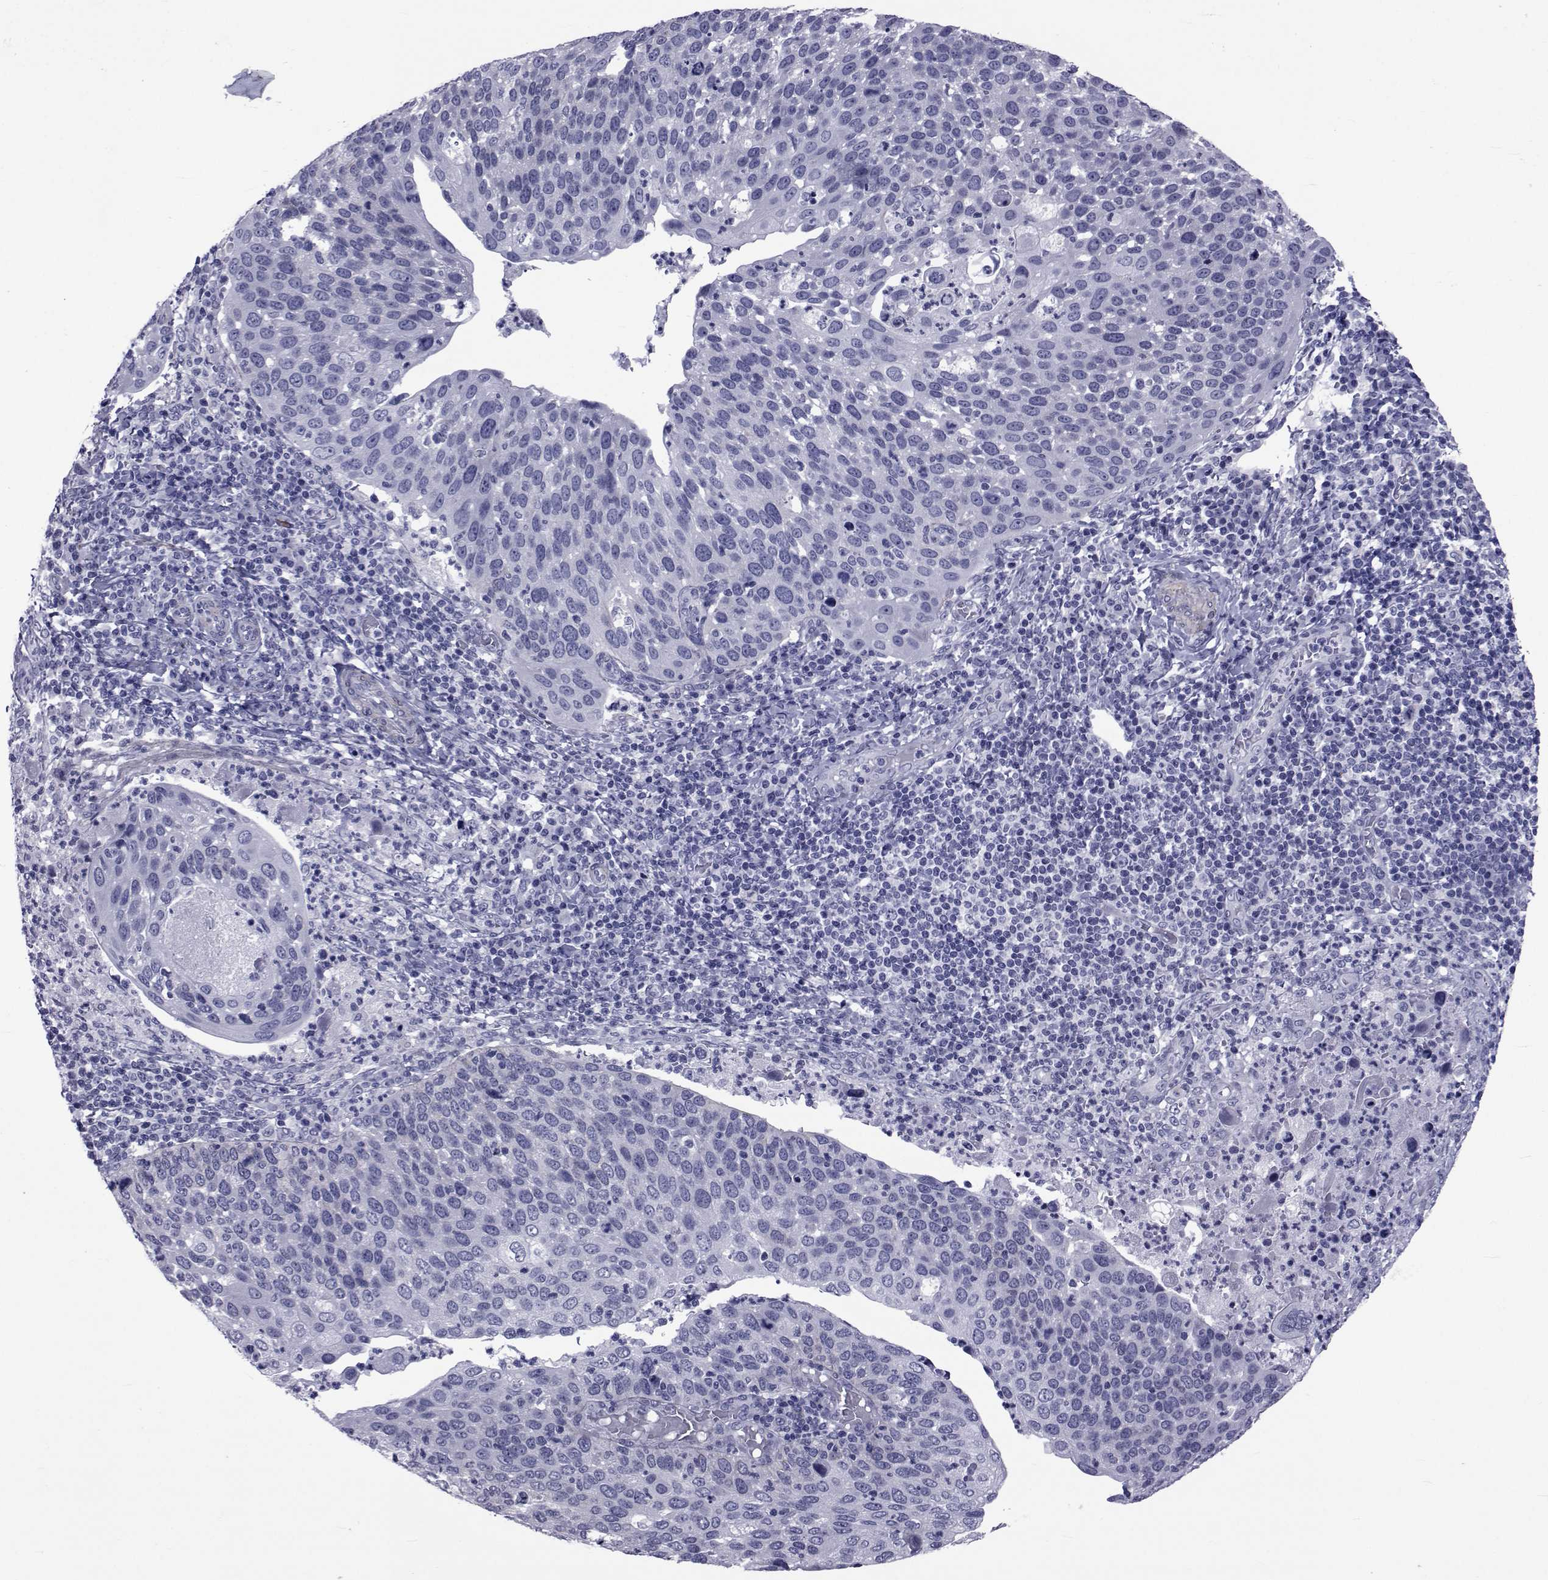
{"staining": {"intensity": "negative", "quantity": "none", "location": "none"}, "tissue": "cervical cancer", "cell_type": "Tumor cells", "image_type": "cancer", "snomed": [{"axis": "morphology", "description": "Squamous cell carcinoma, NOS"}, {"axis": "topography", "description": "Cervix"}], "caption": "Immunohistochemistry of cervical cancer shows no staining in tumor cells.", "gene": "GKAP1", "patient": {"sex": "female", "age": 54}}